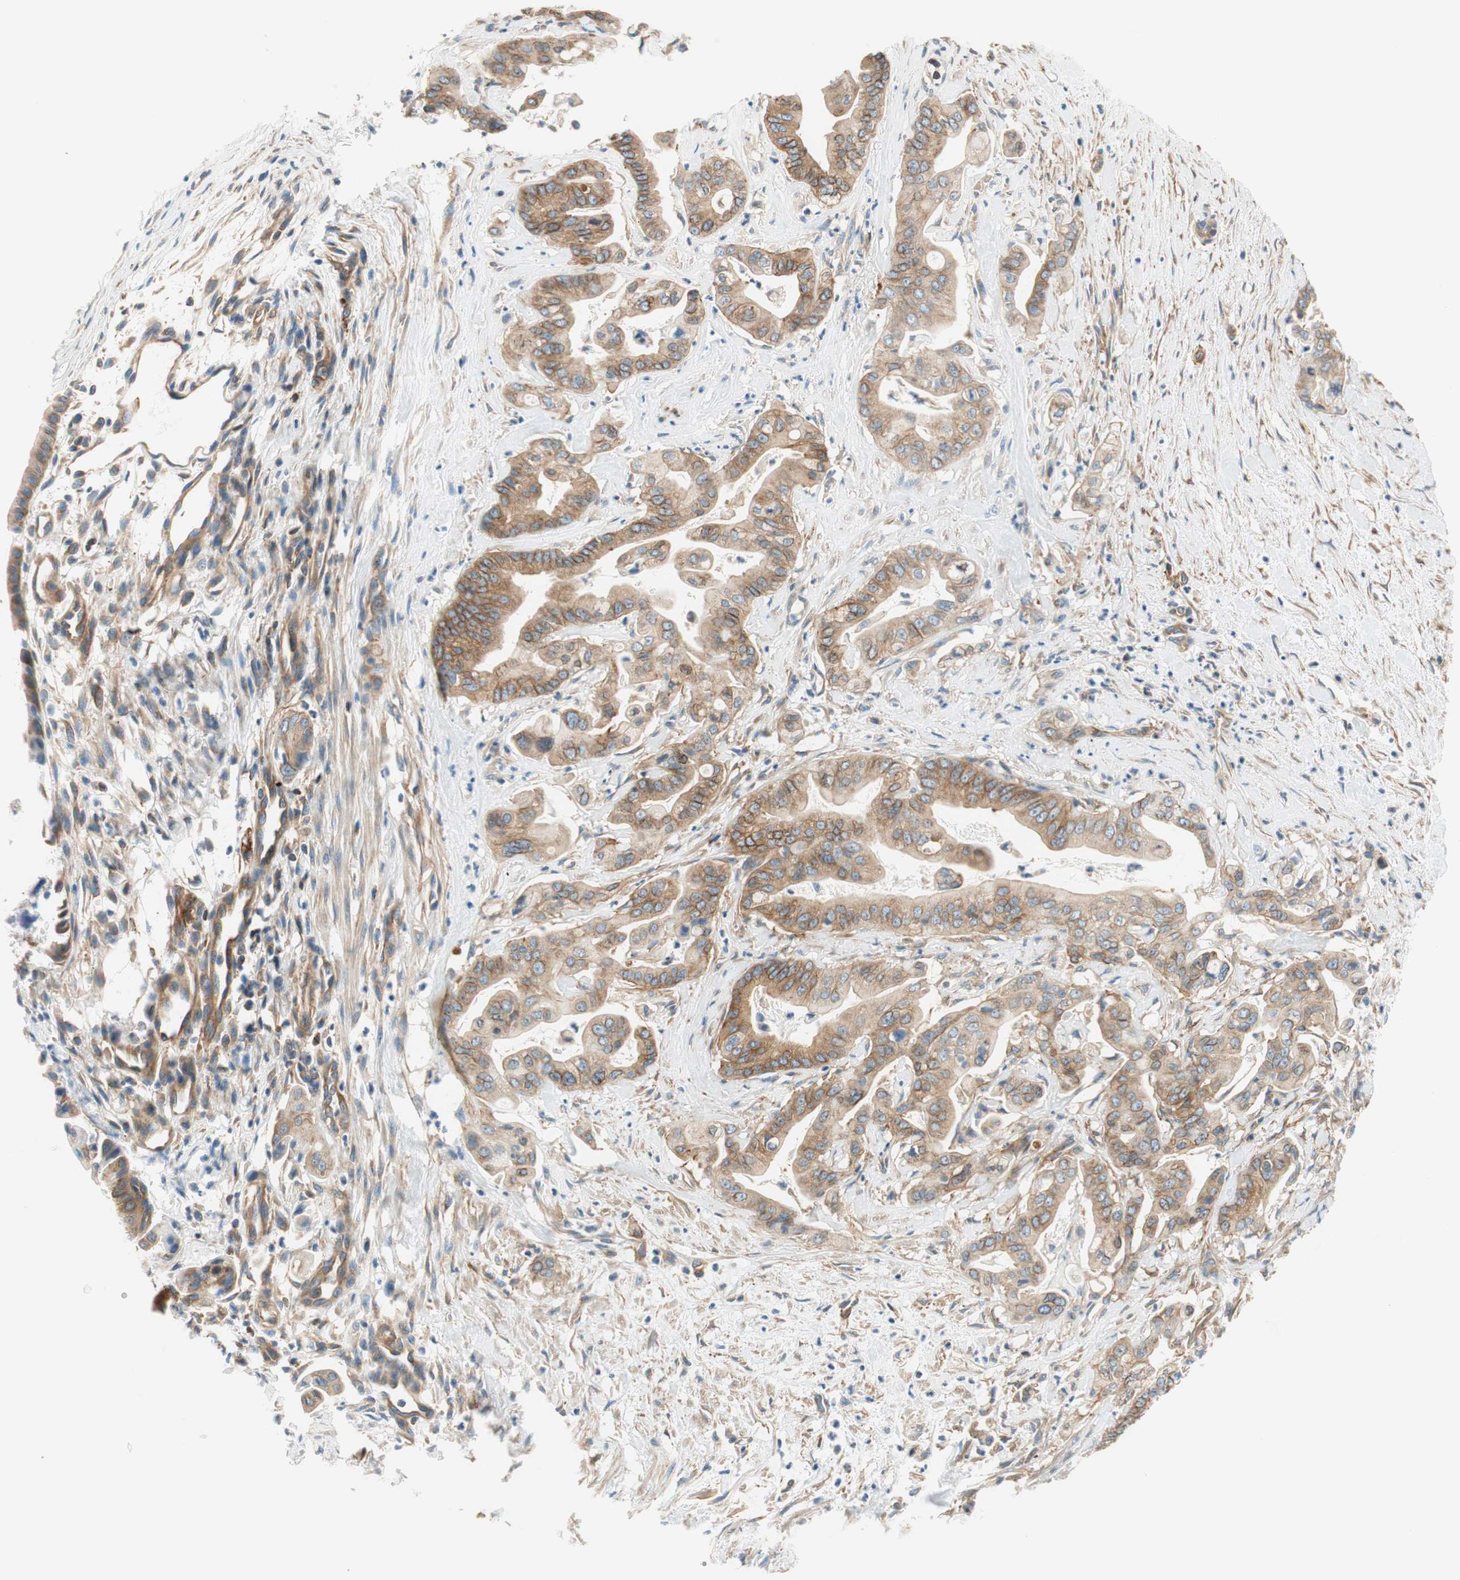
{"staining": {"intensity": "moderate", "quantity": ">75%", "location": "cytoplasmic/membranous"}, "tissue": "pancreatic cancer", "cell_type": "Tumor cells", "image_type": "cancer", "snomed": [{"axis": "morphology", "description": "Adenocarcinoma, NOS"}, {"axis": "topography", "description": "Pancreas"}], "caption": "Immunohistochemical staining of human adenocarcinoma (pancreatic) displays moderate cytoplasmic/membranous protein positivity in about >75% of tumor cells. The protein is shown in brown color, while the nuclei are stained blue.", "gene": "VPS26A", "patient": {"sex": "female", "age": 75}}